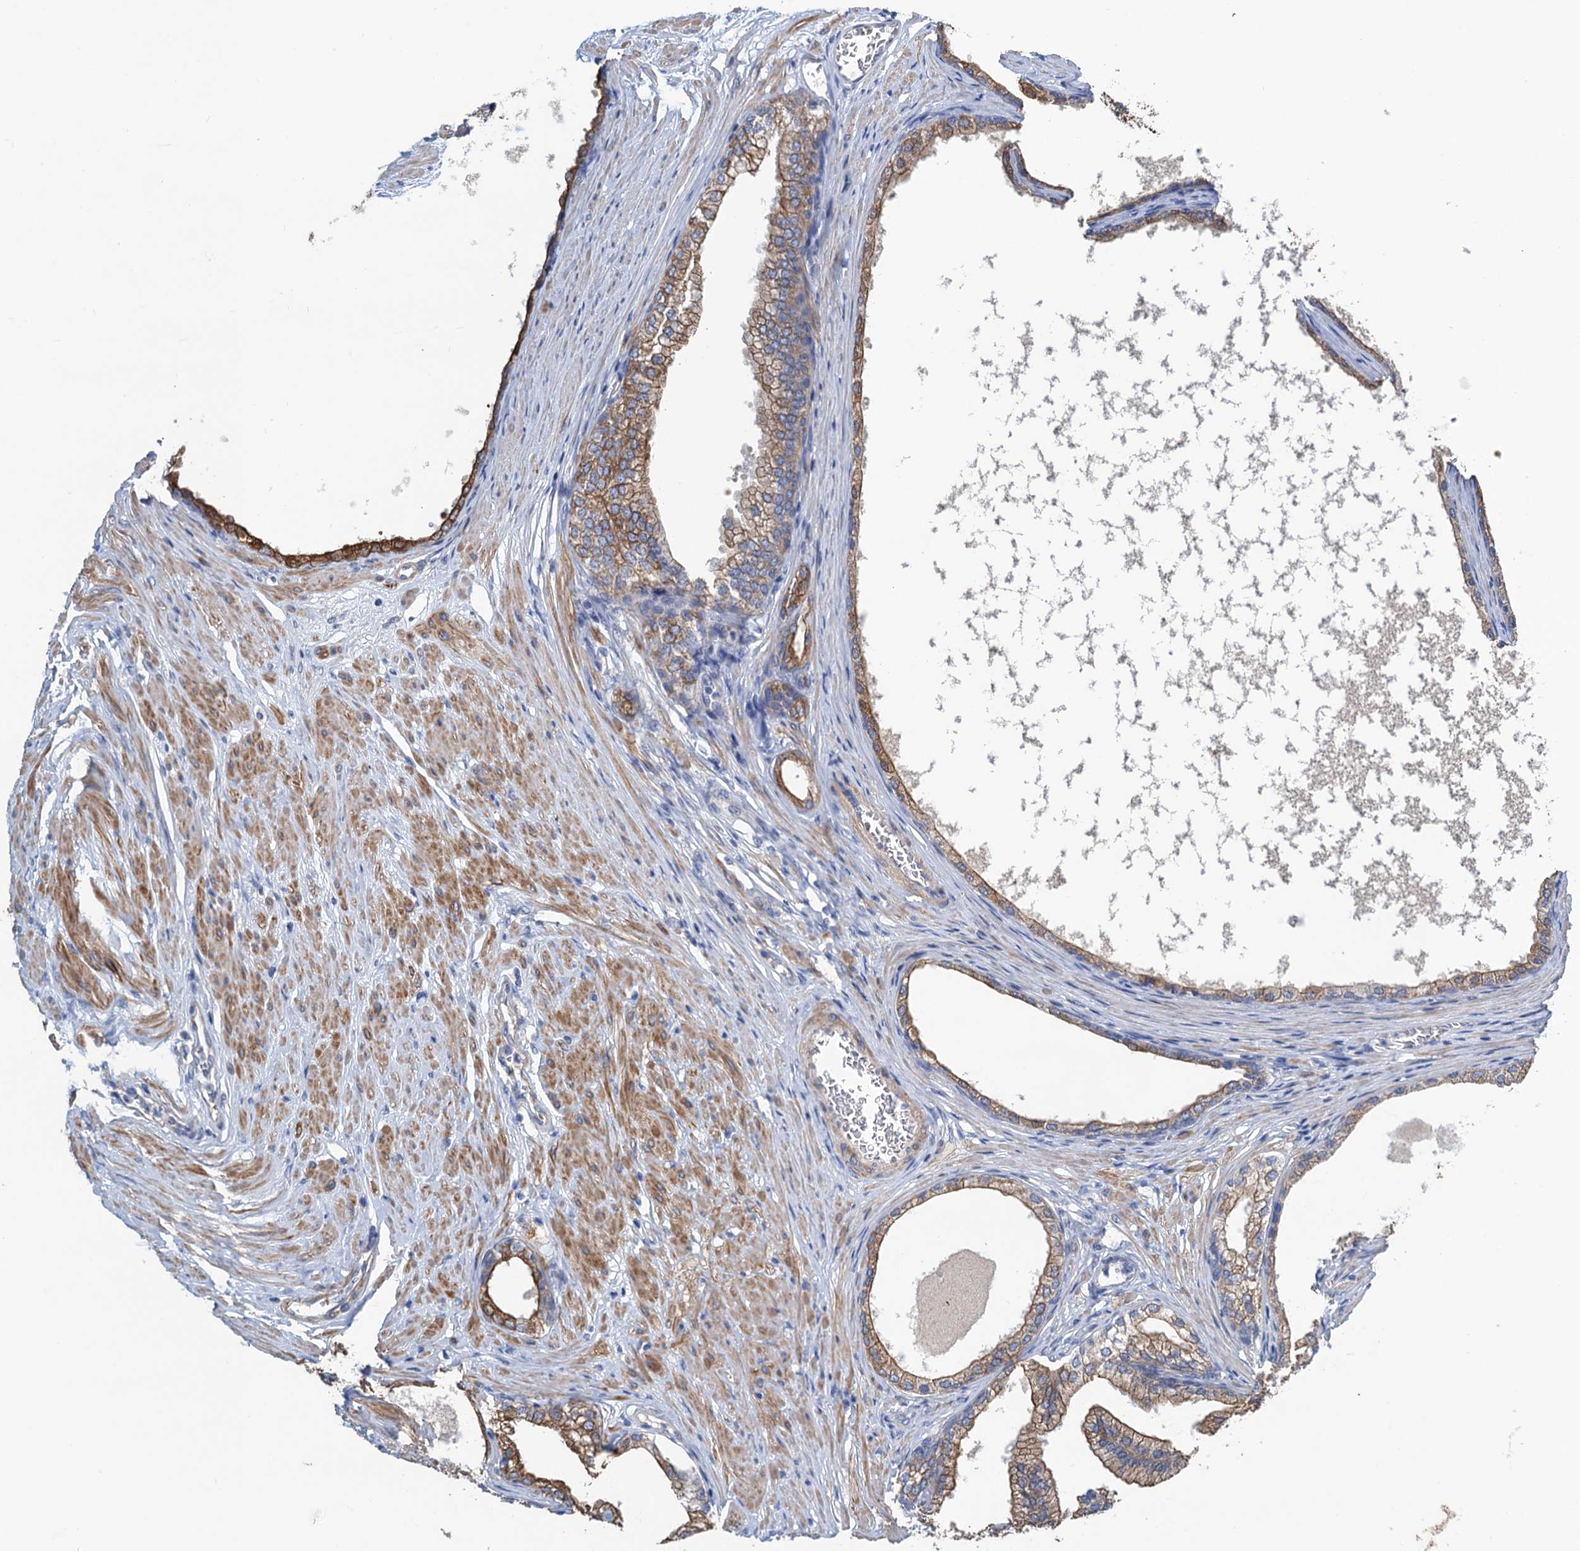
{"staining": {"intensity": "moderate", "quantity": ">75%", "location": "cytoplasmic/membranous"}, "tissue": "prostate", "cell_type": "Glandular cells", "image_type": "normal", "snomed": [{"axis": "morphology", "description": "Normal tissue, NOS"}, {"axis": "morphology", "description": "Urothelial carcinoma, Low grade"}, {"axis": "topography", "description": "Urinary bladder"}, {"axis": "topography", "description": "Prostate"}], "caption": "High-power microscopy captured an IHC micrograph of benign prostate, revealing moderate cytoplasmic/membranous staining in approximately >75% of glandular cells. The staining is performed using DAB (3,3'-diaminobenzidine) brown chromogen to label protein expression. The nuclei are counter-stained blue using hematoxylin.", "gene": "SMCO3", "patient": {"sex": "male", "age": 60}}